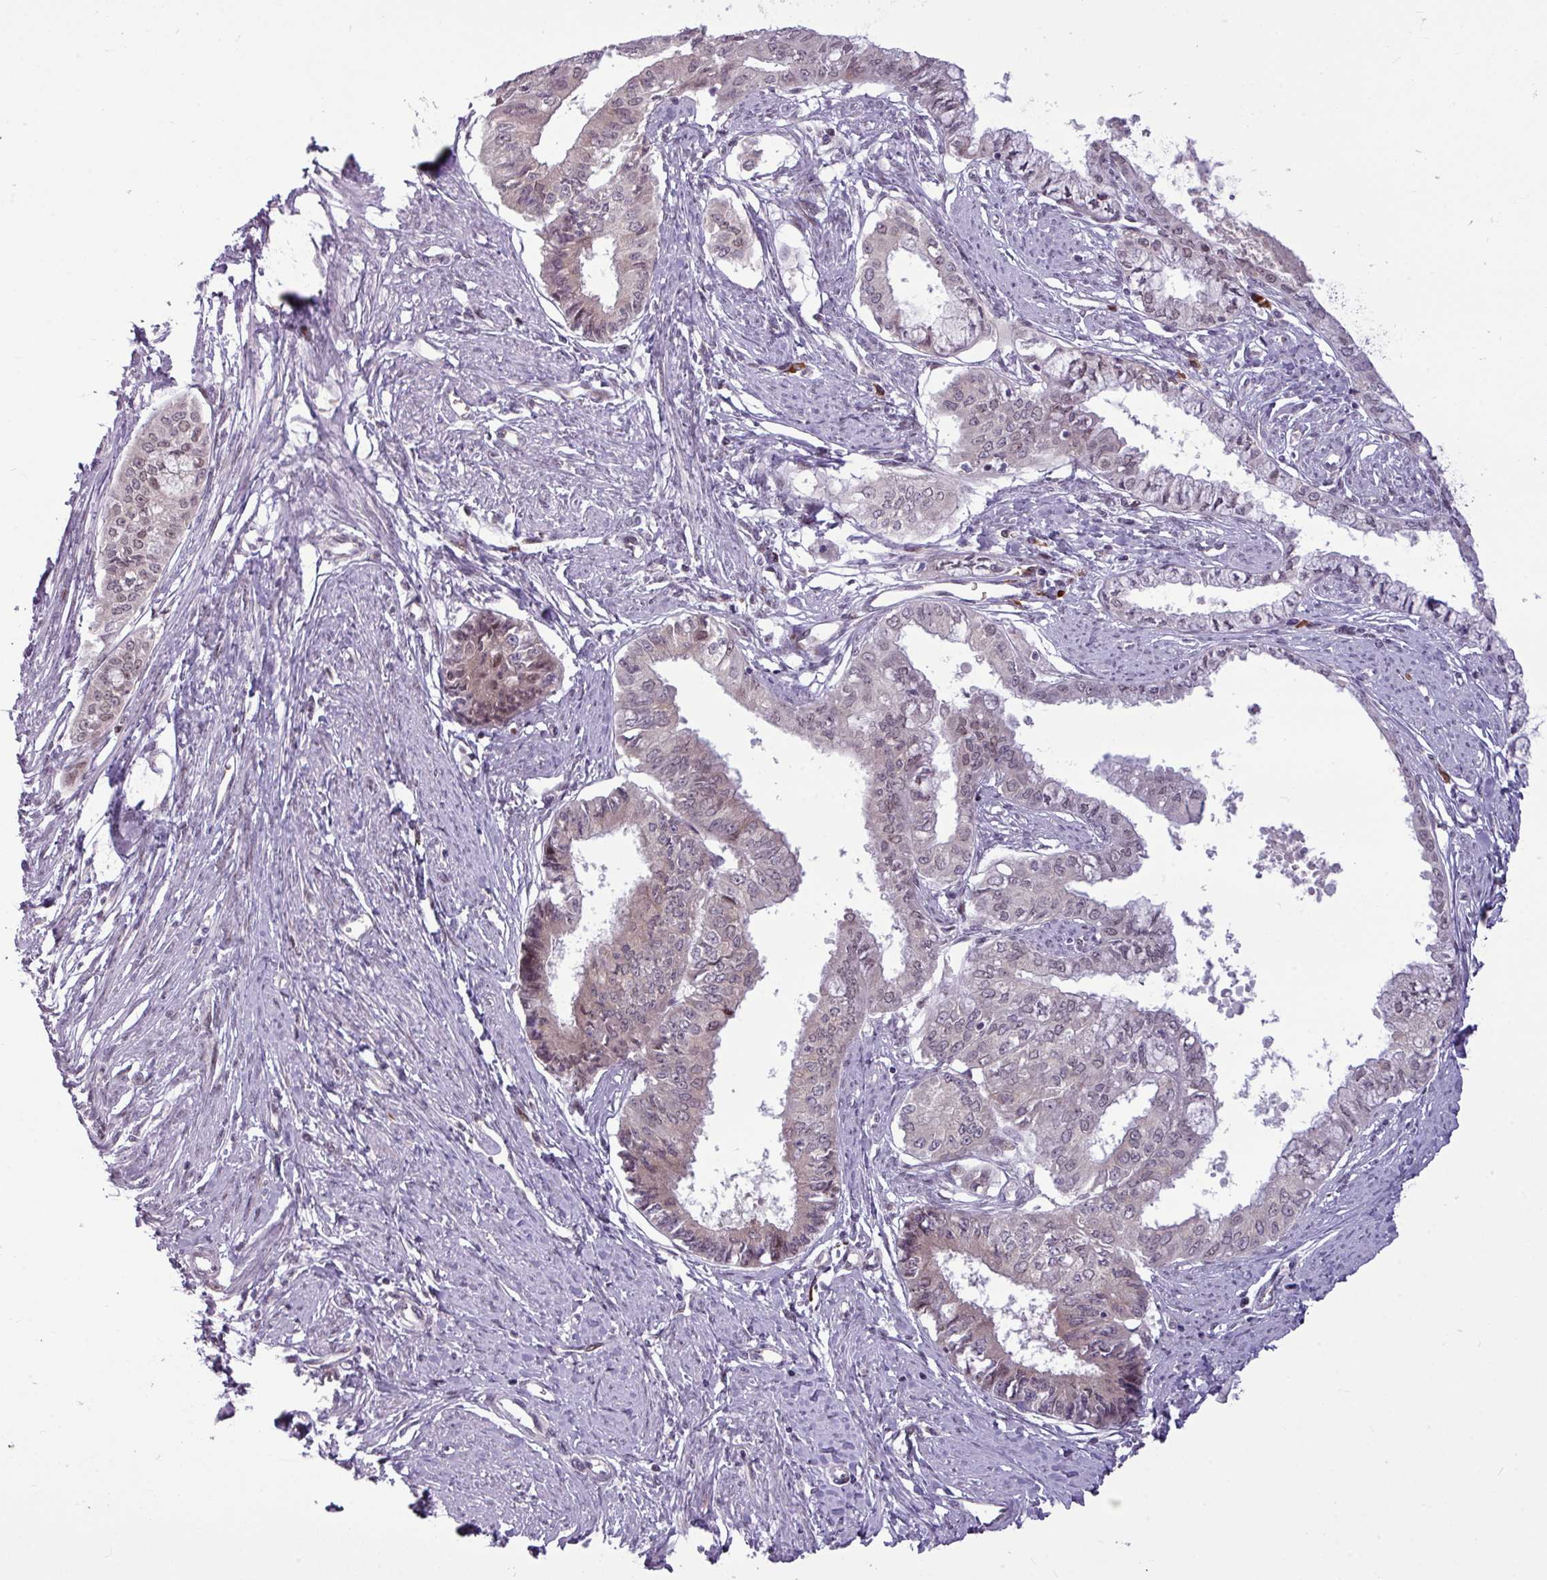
{"staining": {"intensity": "negative", "quantity": "none", "location": "none"}, "tissue": "endometrial cancer", "cell_type": "Tumor cells", "image_type": "cancer", "snomed": [{"axis": "morphology", "description": "Adenocarcinoma, NOS"}, {"axis": "topography", "description": "Endometrium"}], "caption": "Adenocarcinoma (endometrial) was stained to show a protein in brown. There is no significant positivity in tumor cells.", "gene": "SLC66A2", "patient": {"sex": "female", "age": 76}}